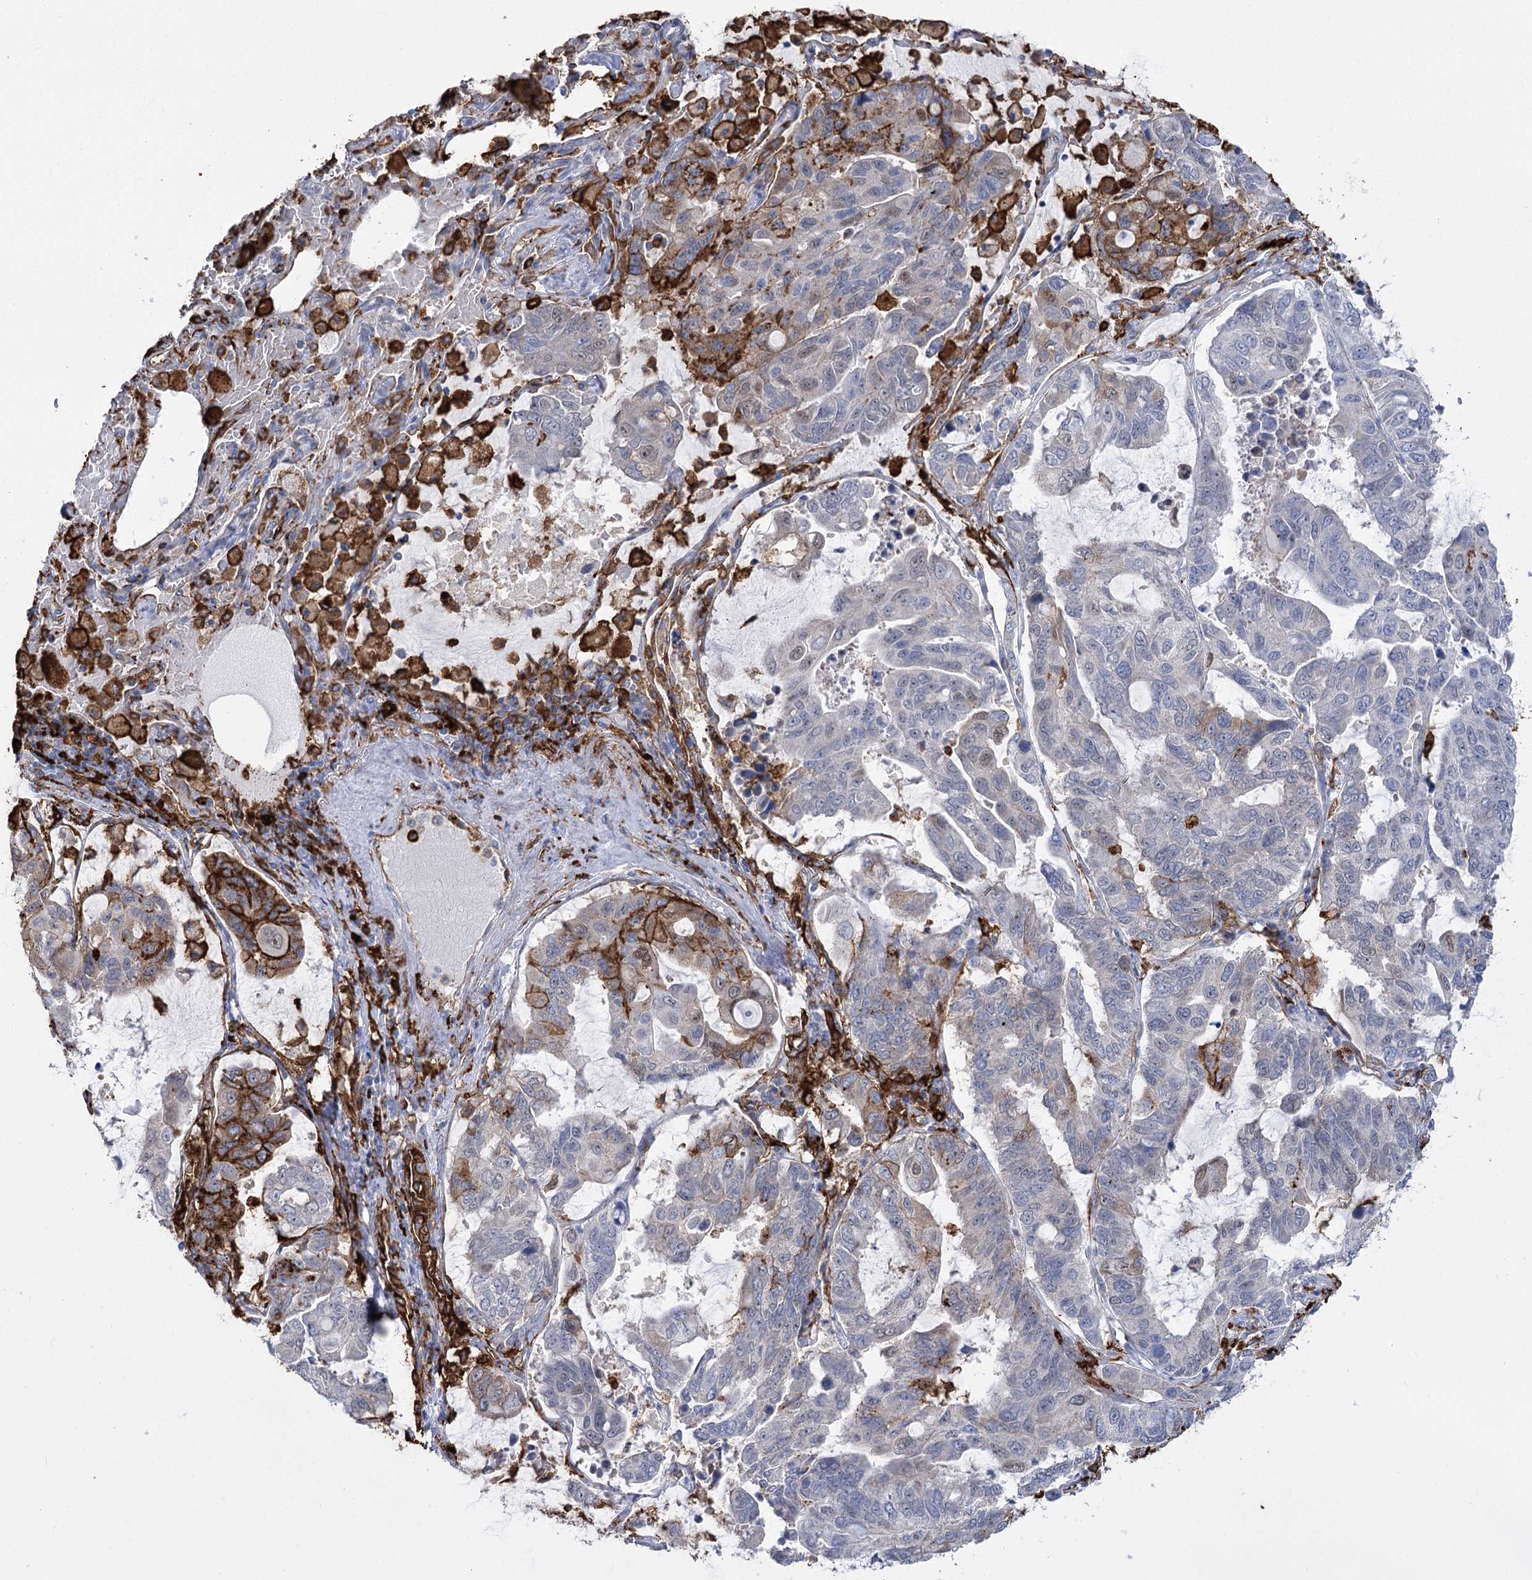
{"staining": {"intensity": "strong", "quantity": "<25%", "location": "cytoplasmic/membranous"}, "tissue": "lung cancer", "cell_type": "Tumor cells", "image_type": "cancer", "snomed": [{"axis": "morphology", "description": "Adenocarcinoma, NOS"}, {"axis": "topography", "description": "Lung"}], "caption": "The image shows a brown stain indicating the presence of a protein in the cytoplasmic/membranous of tumor cells in lung cancer. The staining was performed using DAB to visualize the protein expression in brown, while the nuclei were stained in blue with hematoxylin (Magnification: 20x).", "gene": "PIWIL4", "patient": {"sex": "male", "age": 64}}